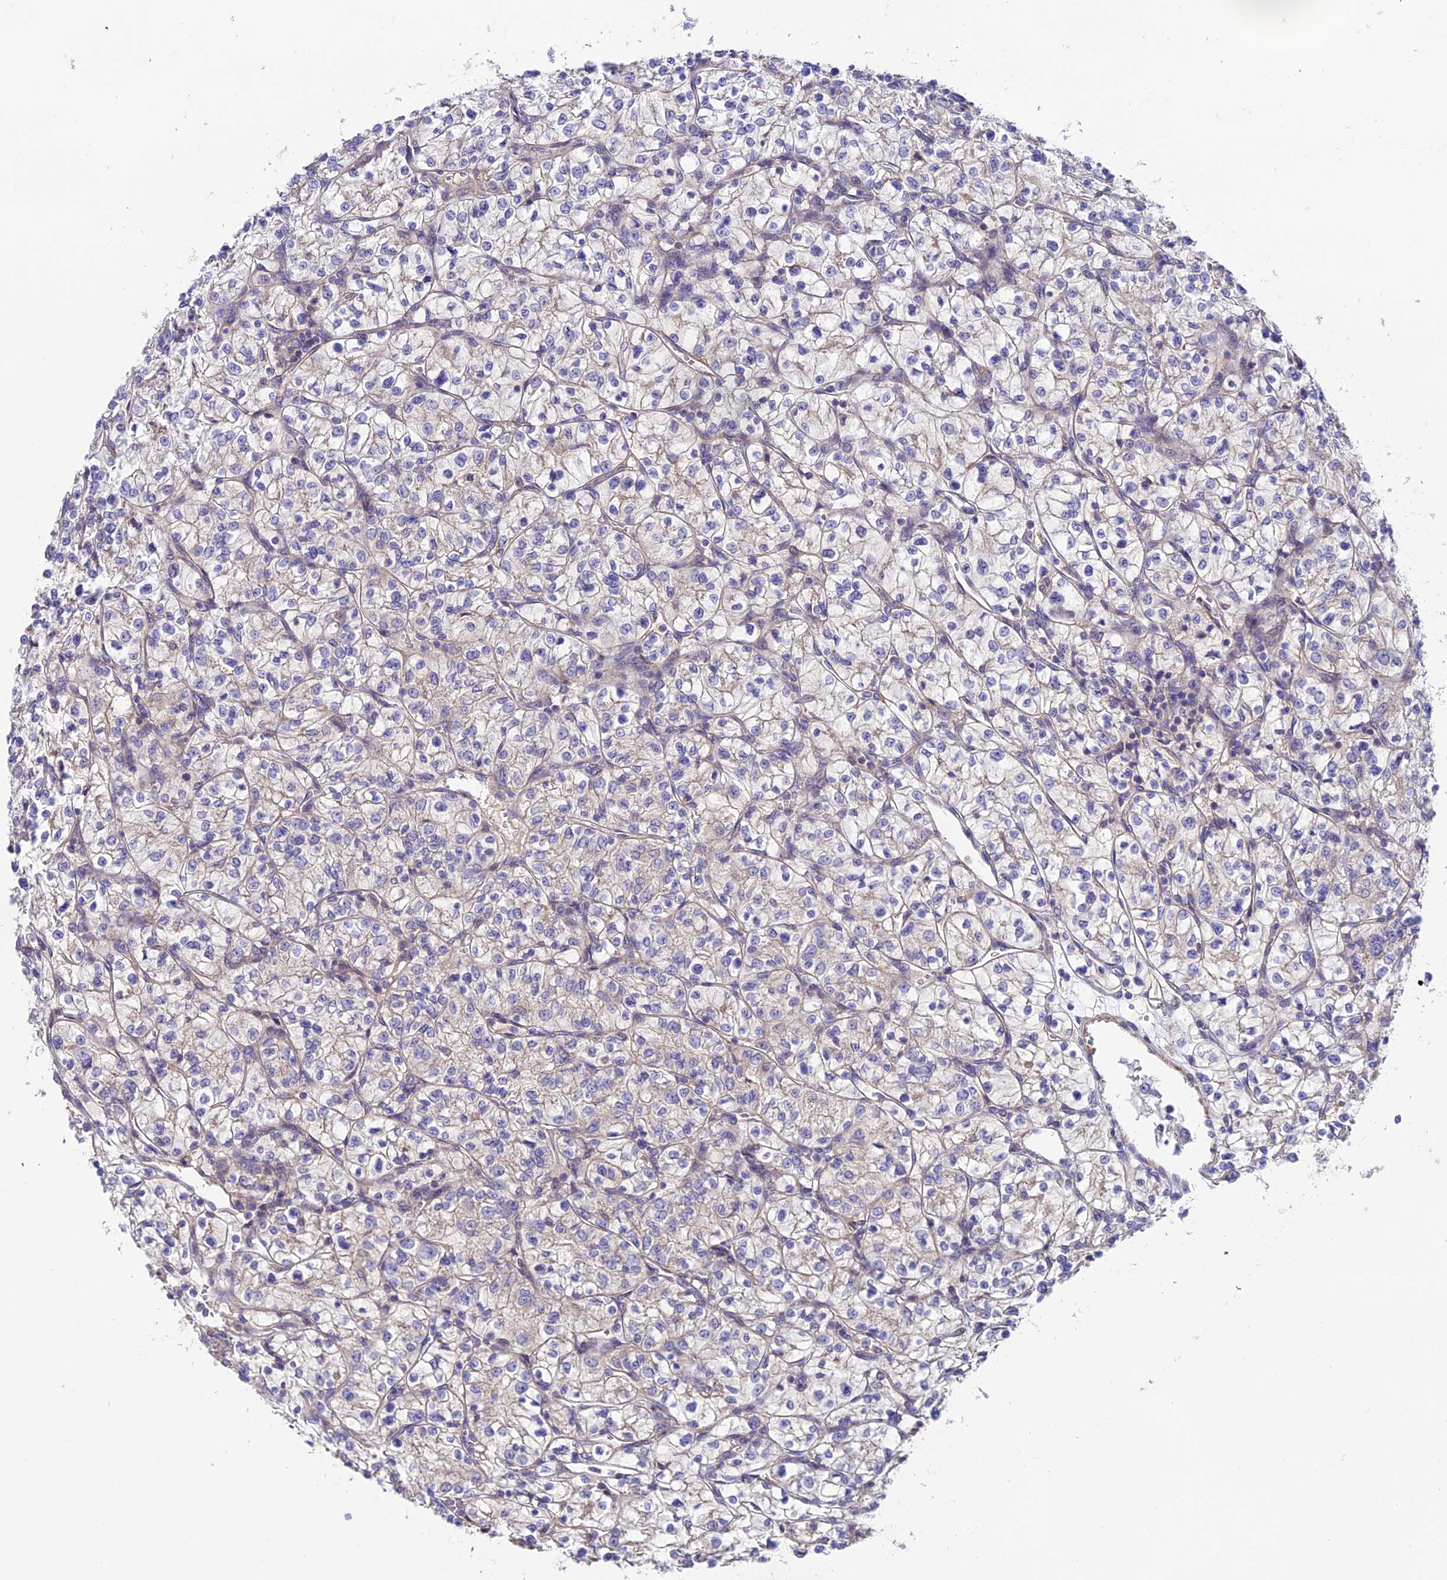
{"staining": {"intensity": "negative", "quantity": "none", "location": "none"}, "tissue": "renal cancer", "cell_type": "Tumor cells", "image_type": "cancer", "snomed": [{"axis": "morphology", "description": "Adenocarcinoma, NOS"}, {"axis": "topography", "description": "Kidney"}], "caption": "Renal cancer was stained to show a protein in brown. There is no significant expression in tumor cells.", "gene": "BRME1", "patient": {"sex": "female", "age": 64}}